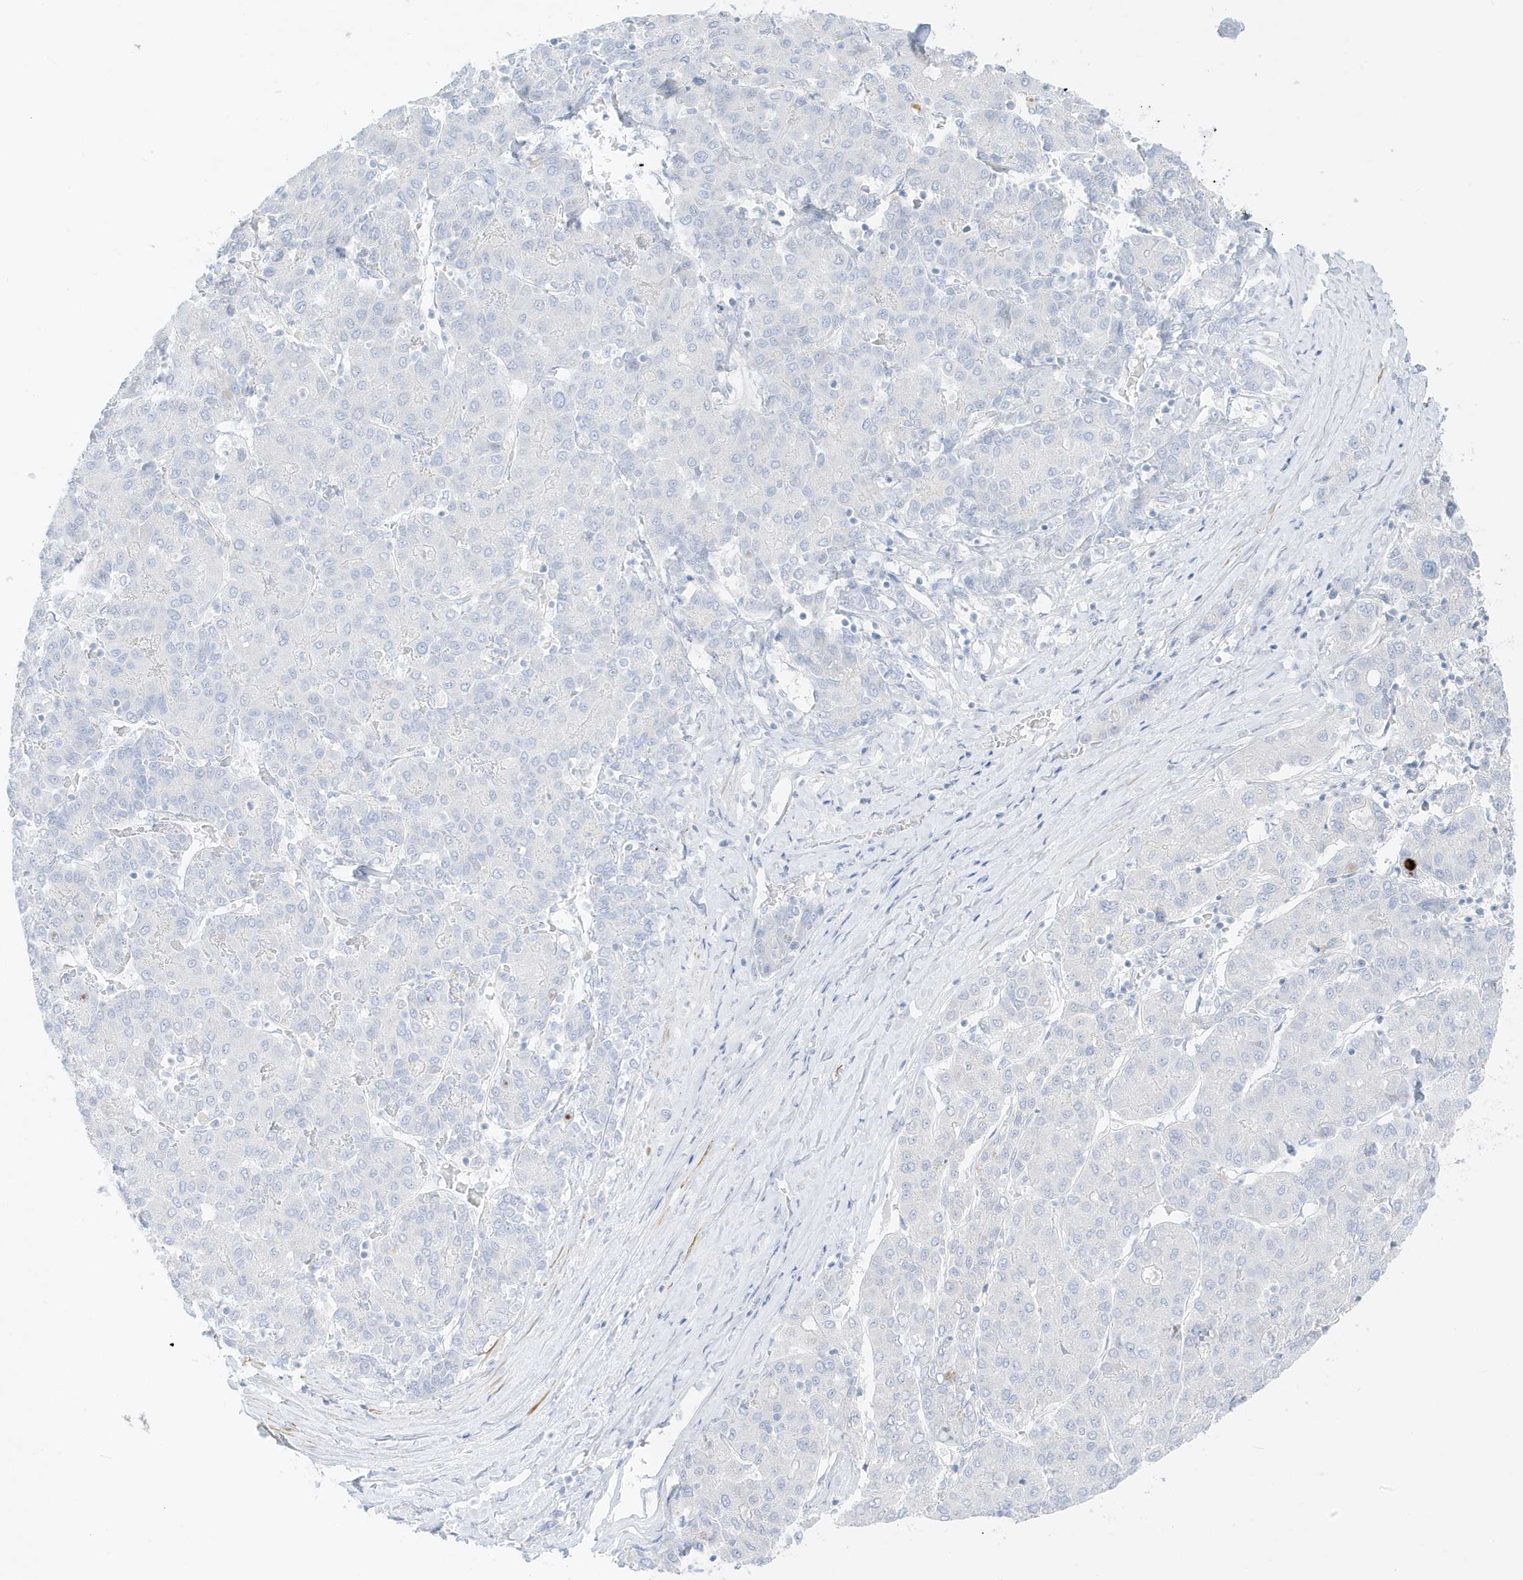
{"staining": {"intensity": "negative", "quantity": "none", "location": "none"}, "tissue": "liver cancer", "cell_type": "Tumor cells", "image_type": "cancer", "snomed": [{"axis": "morphology", "description": "Carcinoma, Hepatocellular, NOS"}, {"axis": "topography", "description": "Liver"}], "caption": "Tumor cells show no significant staining in liver cancer.", "gene": "SLC22A13", "patient": {"sex": "male", "age": 65}}